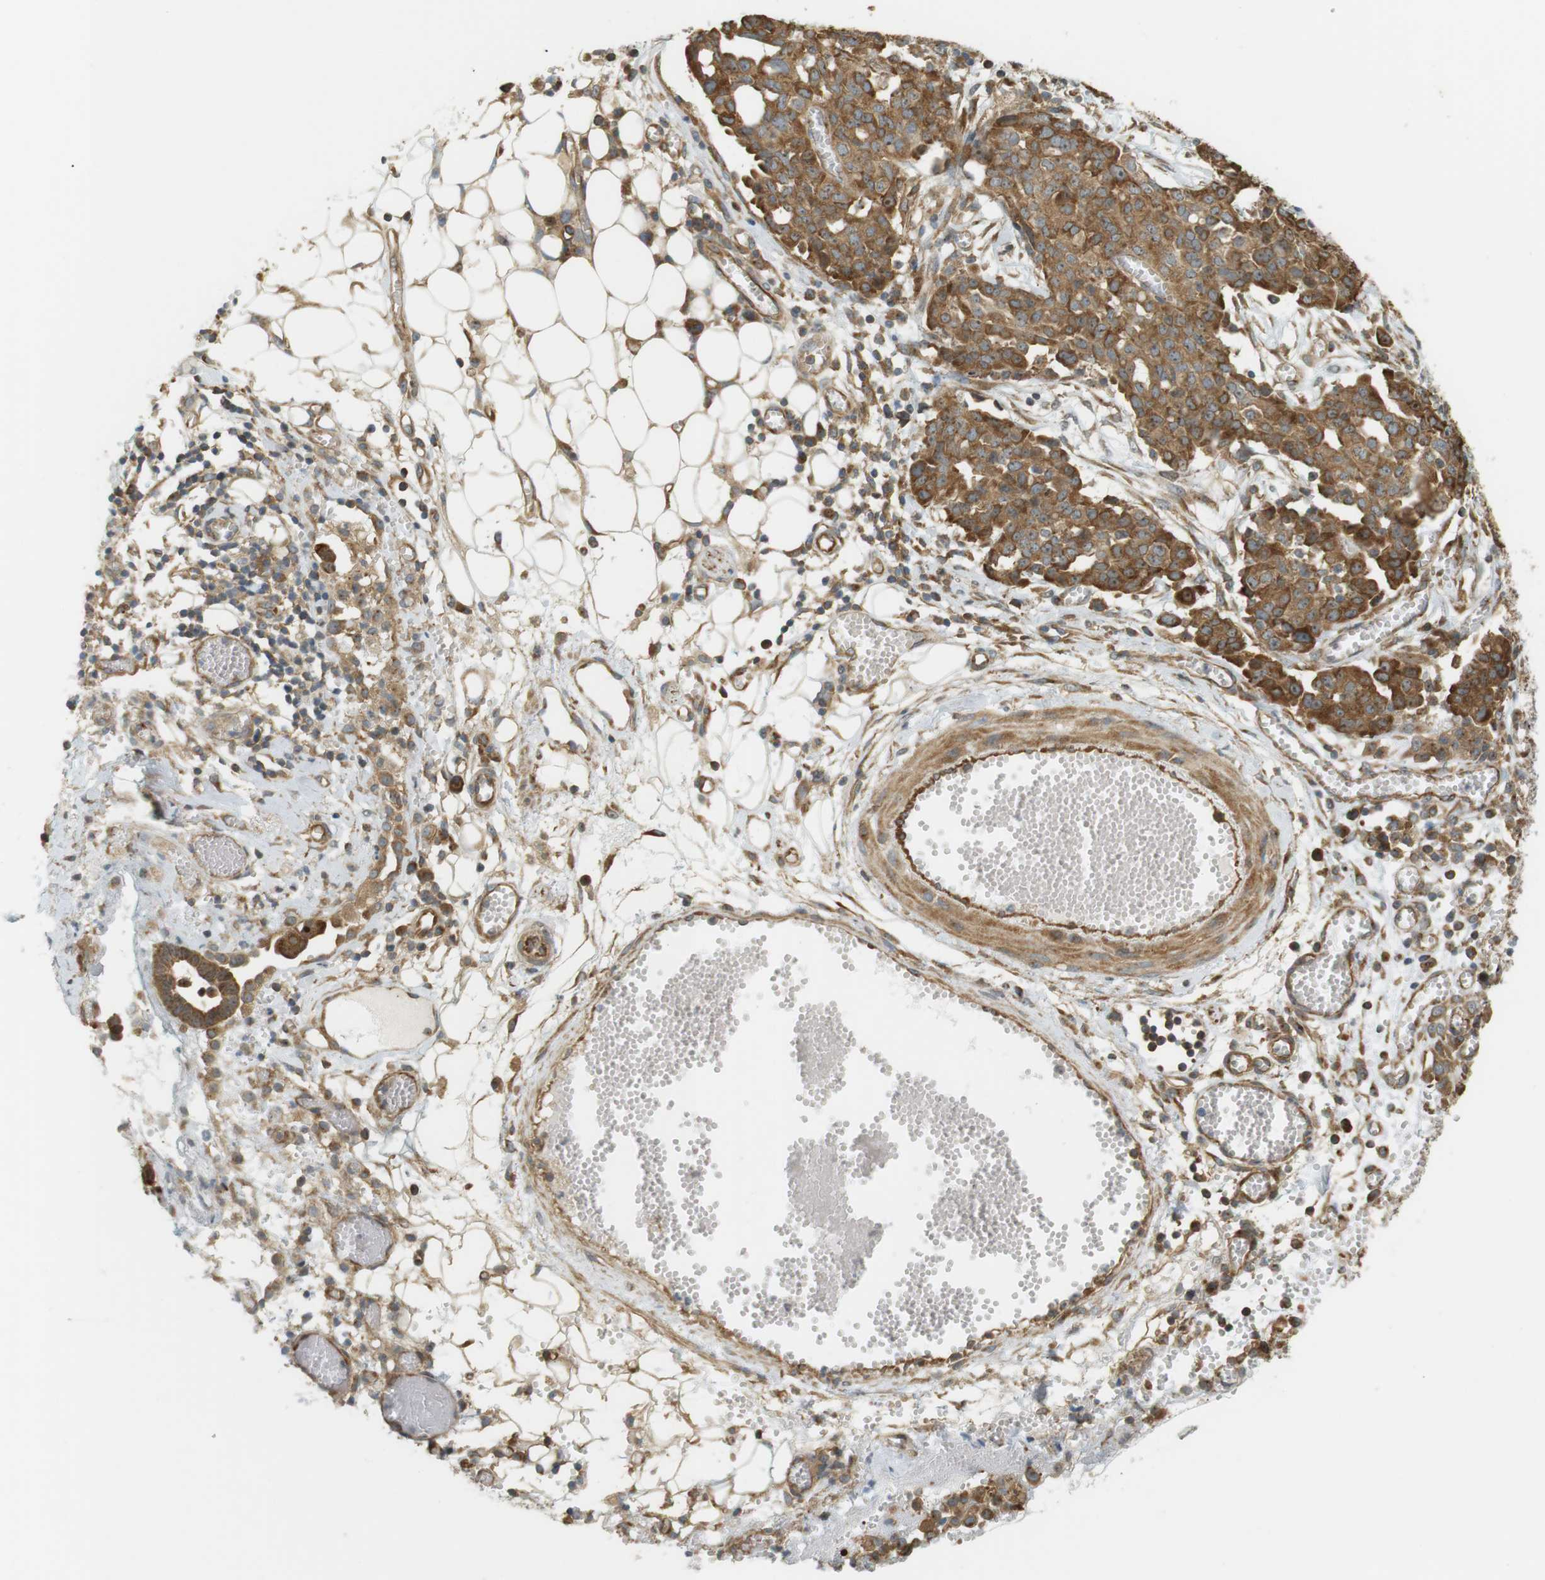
{"staining": {"intensity": "strong", "quantity": ">75%", "location": "cytoplasmic/membranous,nuclear"}, "tissue": "ovarian cancer", "cell_type": "Tumor cells", "image_type": "cancer", "snomed": [{"axis": "morphology", "description": "Cystadenocarcinoma, serous, NOS"}, {"axis": "topography", "description": "Soft tissue"}, {"axis": "topography", "description": "Ovary"}], "caption": "Tumor cells display high levels of strong cytoplasmic/membranous and nuclear positivity in about >75% of cells in ovarian cancer.", "gene": "PA2G4", "patient": {"sex": "female", "age": 57}}